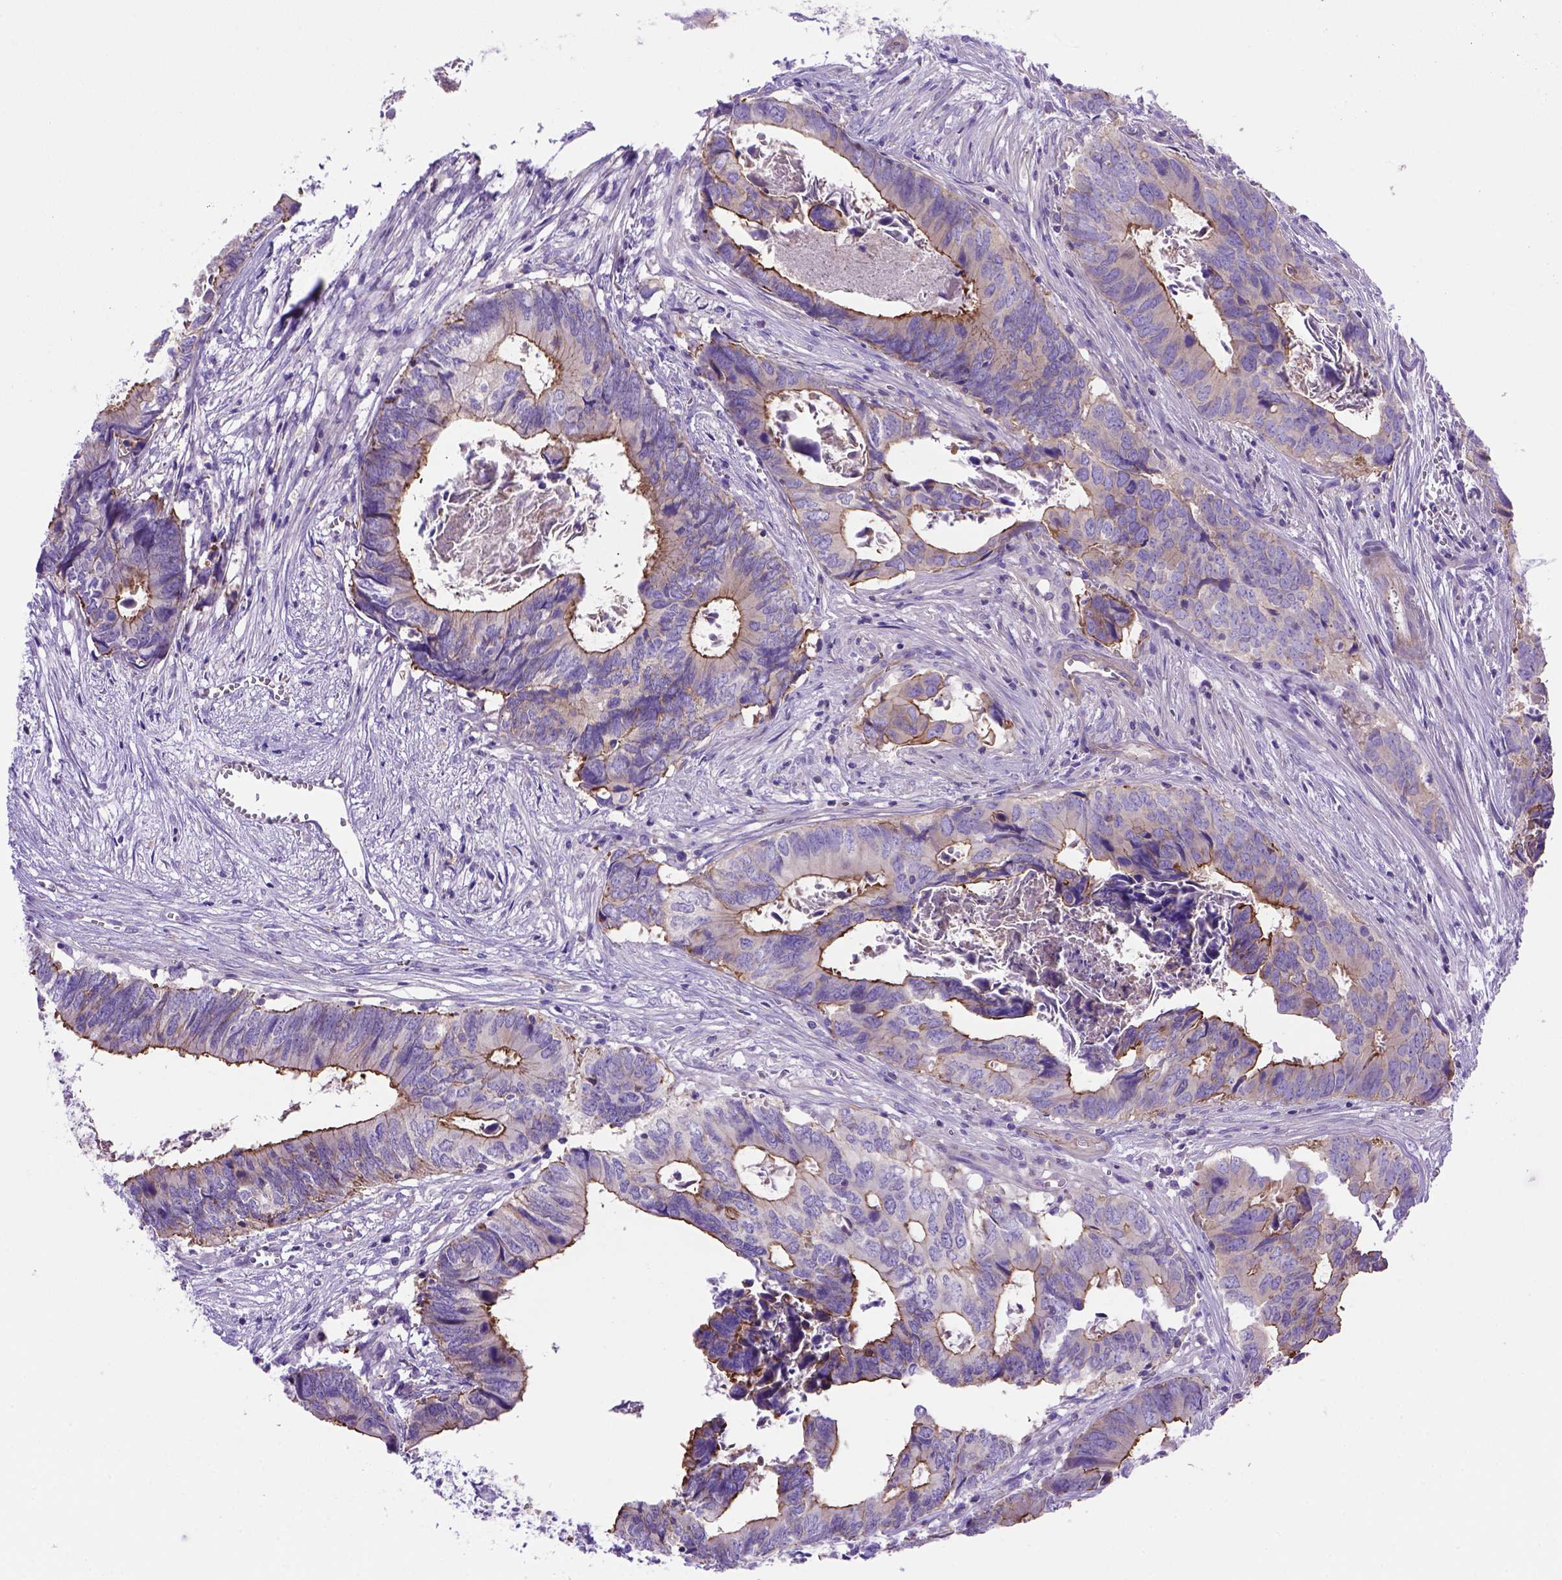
{"staining": {"intensity": "strong", "quantity": "25%-75%", "location": "cytoplasmic/membranous"}, "tissue": "colorectal cancer", "cell_type": "Tumor cells", "image_type": "cancer", "snomed": [{"axis": "morphology", "description": "Adenocarcinoma, NOS"}, {"axis": "topography", "description": "Colon"}], "caption": "Tumor cells demonstrate high levels of strong cytoplasmic/membranous staining in about 25%-75% of cells in human colorectal cancer.", "gene": "PEX12", "patient": {"sex": "female", "age": 82}}